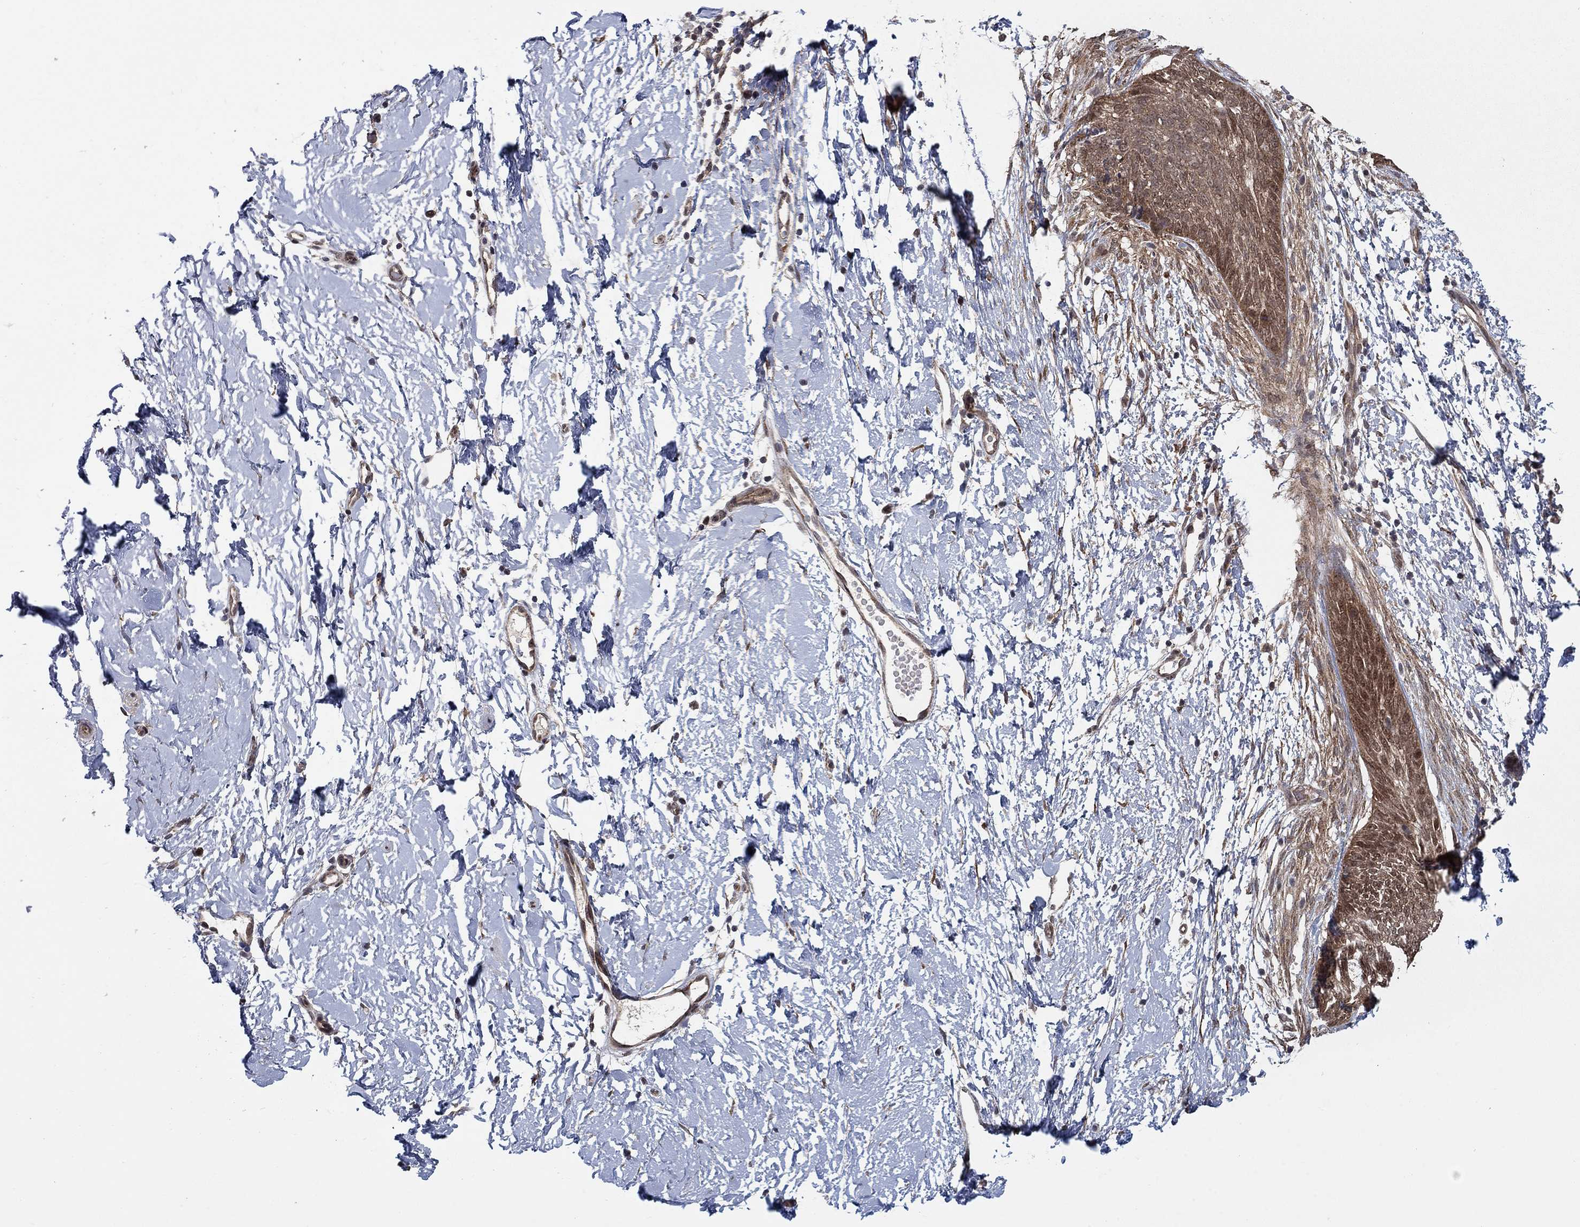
{"staining": {"intensity": "moderate", "quantity": ">75%", "location": "cytoplasmic/membranous,nuclear"}, "tissue": "skin cancer", "cell_type": "Tumor cells", "image_type": "cancer", "snomed": [{"axis": "morphology", "description": "Normal tissue, NOS"}, {"axis": "morphology", "description": "Basal cell carcinoma"}, {"axis": "topography", "description": "Skin"}], "caption": "Brown immunohistochemical staining in human skin cancer reveals moderate cytoplasmic/membranous and nuclear positivity in about >75% of tumor cells. The staining is performed using DAB (3,3'-diaminobenzidine) brown chromogen to label protein expression. The nuclei are counter-stained blue using hematoxylin.", "gene": "SH3RF1", "patient": {"sex": "male", "age": 84}}